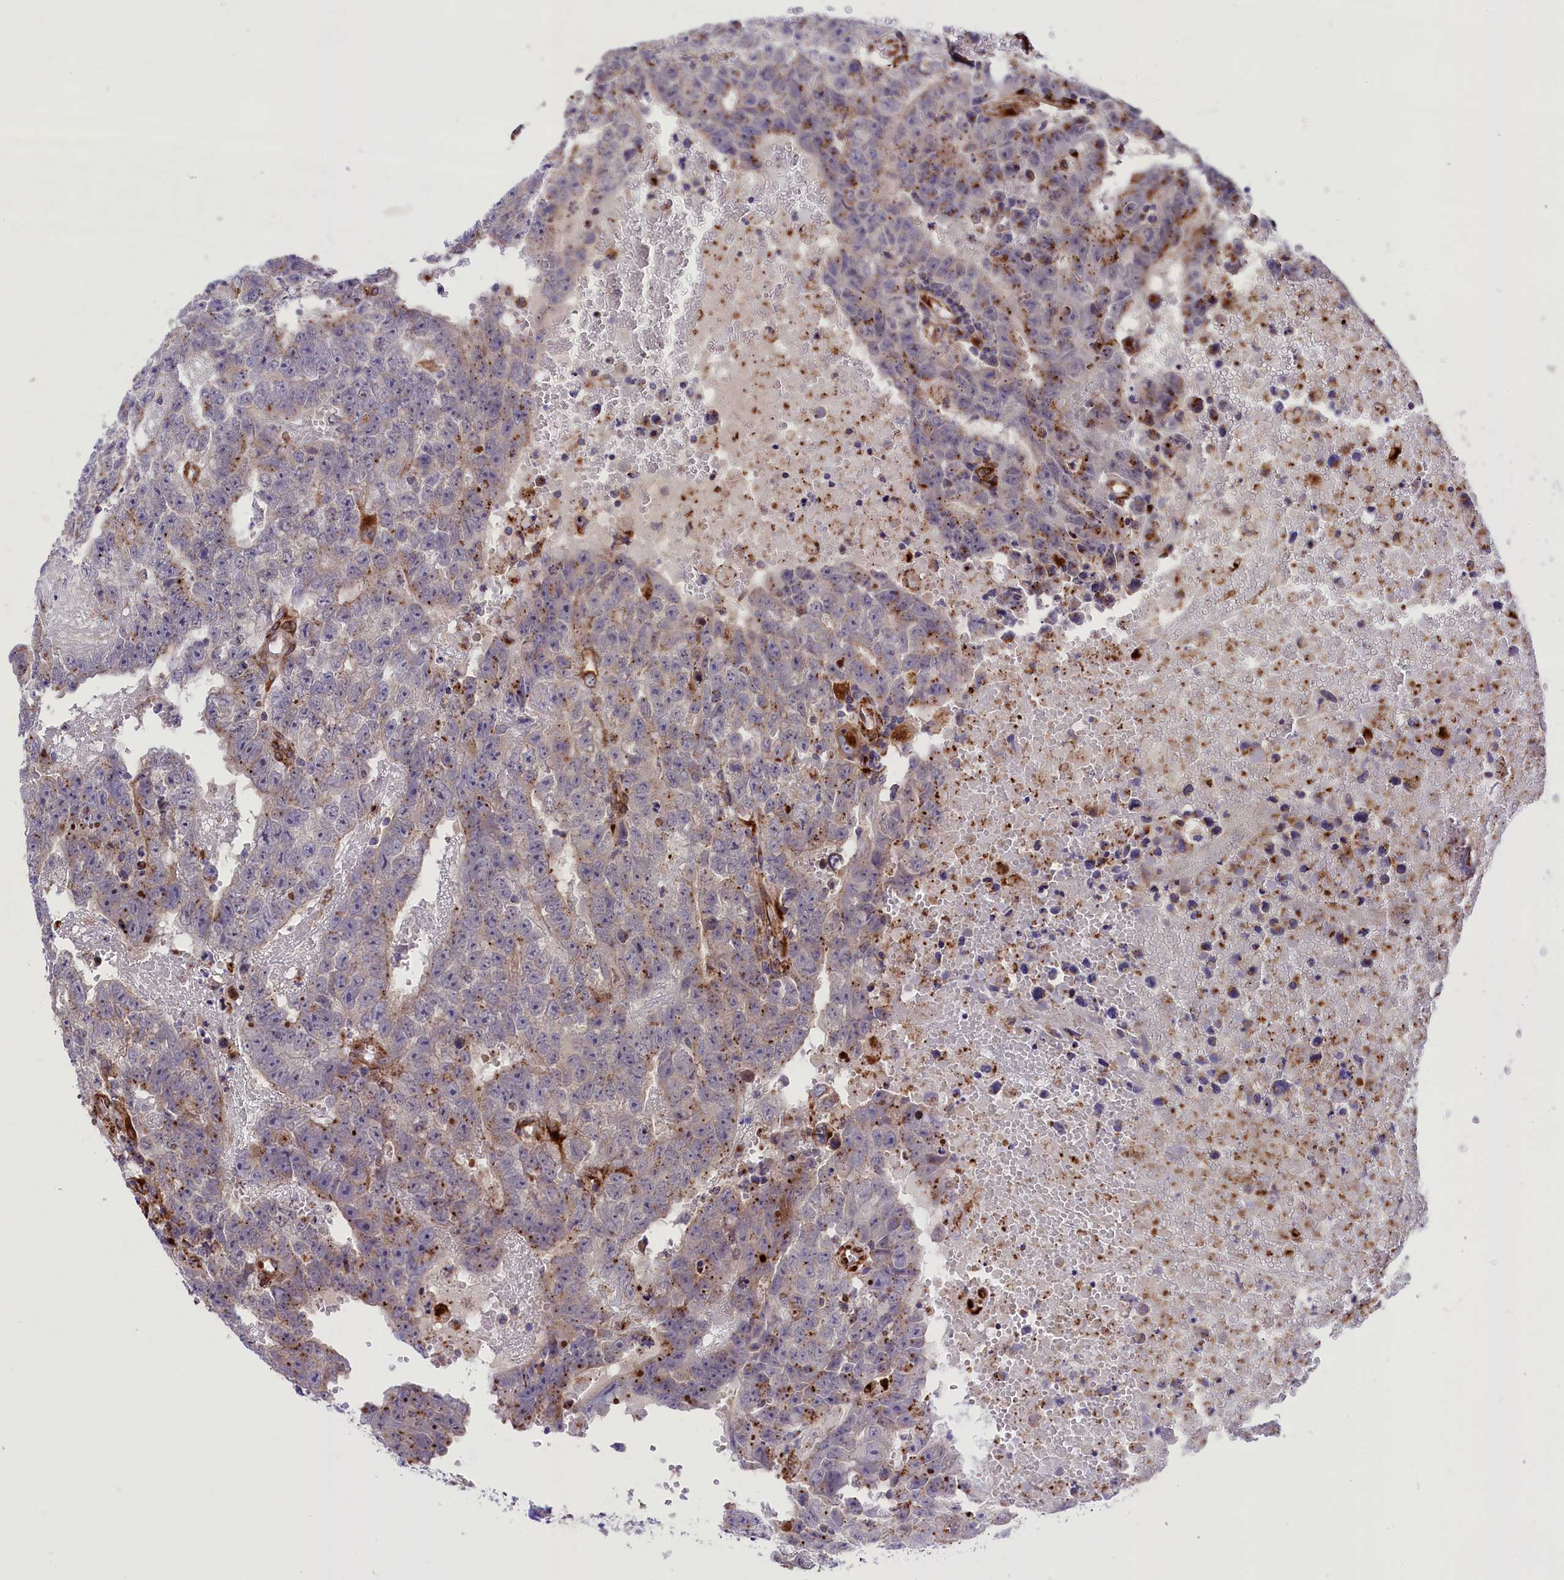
{"staining": {"intensity": "negative", "quantity": "none", "location": "none"}, "tissue": "testis cancer", "cell_type": "Tumor cells", "image_type": "cancer", "snomed": [{"axis": "morphology", "description": "Carcinoma, Embryonal, NOS"}, {"axis": "topography", "description": "Testis"}], "caption": "High magnification brightfield microscopy of embryonal carcinoma (testis) stained with DAB (brown) and counterstained with hematoxylin (blue): tumor cells show no significant expression.", "gene": "MAN2B1", "patient": {"sex": "male", "age": 25}}